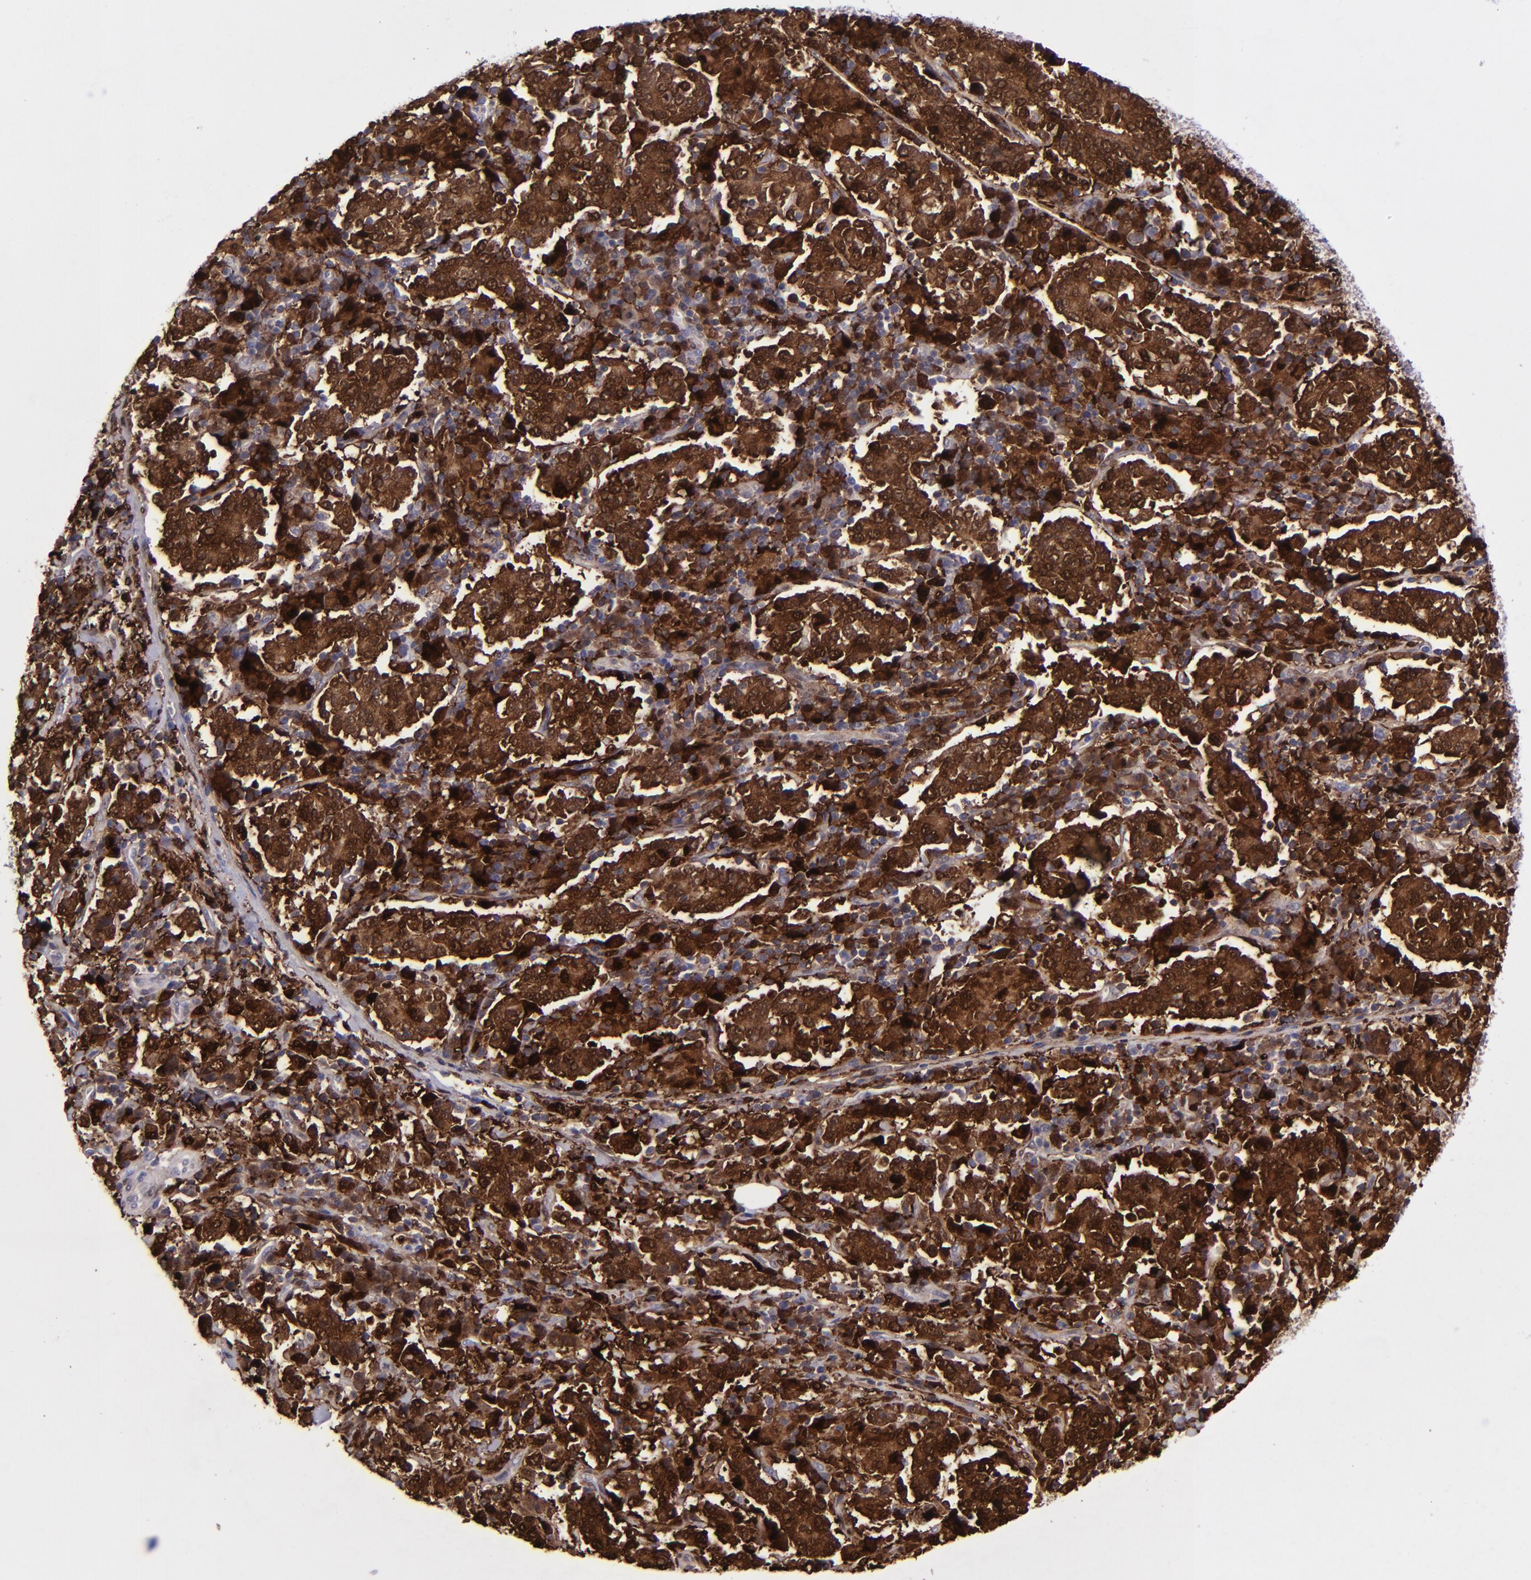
{"staining": {"intensity": "strong", "quantity": ">75%", "location": "cytoplasmic/membranous,nuclear"}, "tissue": "stomach cancer", "cell_type": "Tumor cells", "image_type": "cancer", "snomed": [{"axis": "morphology", "description": "Normal tissue, NOS"}, {"axis": "morphology", "description": "Adenocarcinoma, NOS"}, {"axis": "topography", "description": "Stomach, upper"}, {"axis": "topography", "description": "Stomach"}], "caption": "This is an image of immunohistochemistry staining of stomach cancer, which shows strong positivity in the cytoplasmic/membranous and nuclear of tumor cells.", "gene": "TYMP", "patient": {"sex": "male", "age": 59}}